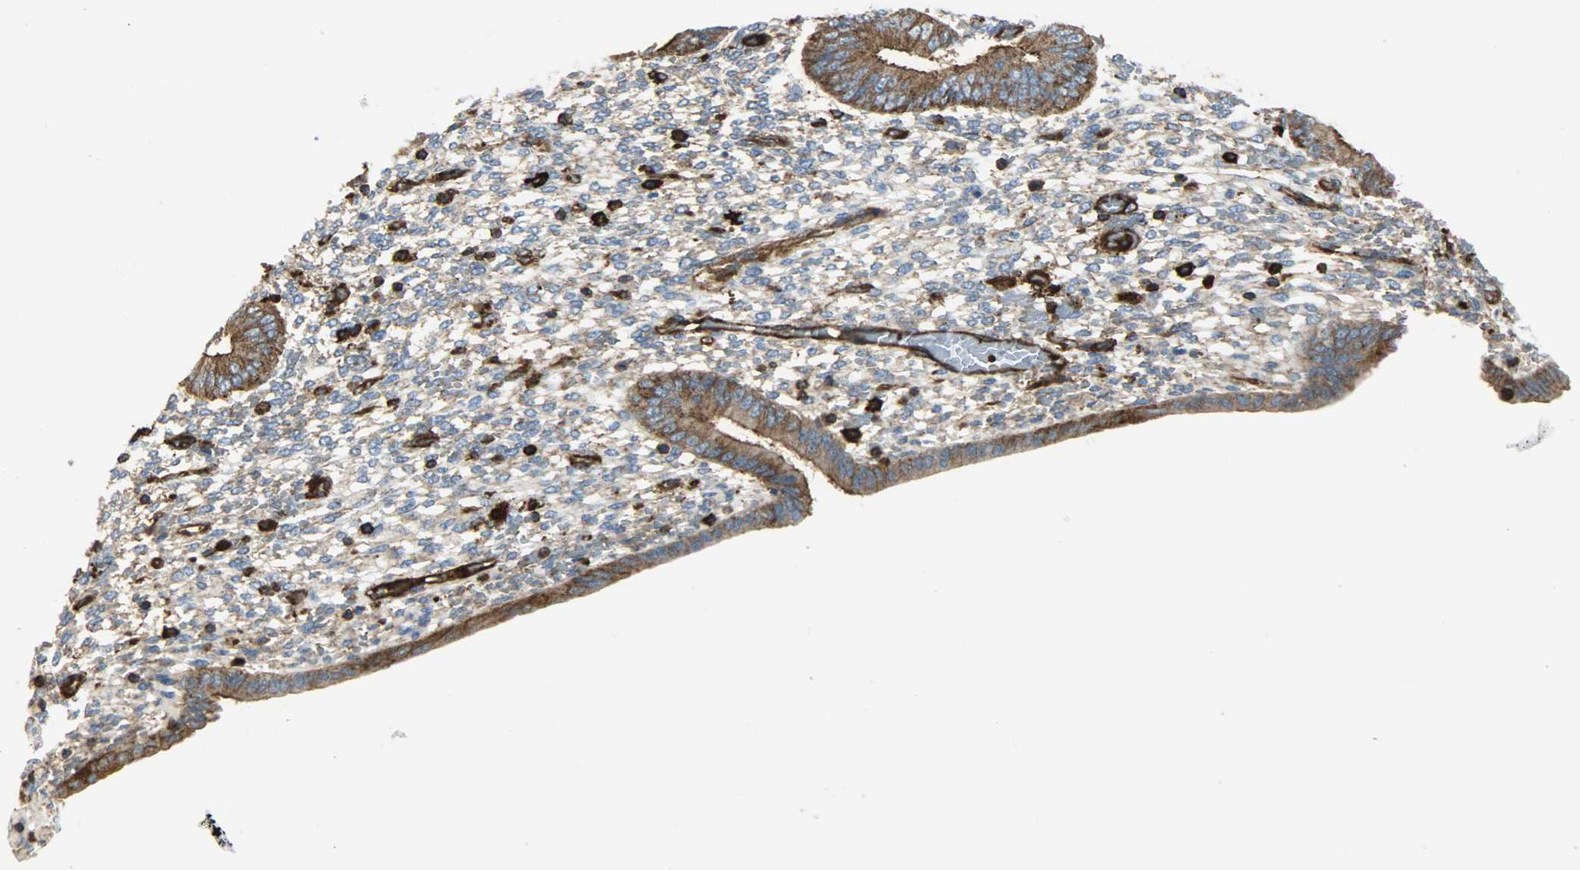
{"staining": {"intensity": "moderate", "quantity": ">75%", "location": "cytoplasmic/membranous"}, "tissue": "endometrium", "cell_type": "Cells in endometrial stroma", "image_type": "normal", "snomed": [{"axis": "morphology", "description": "Normal tissue, NOS"}, {"axis": "topography", "description": "Endometrium"}], "caption": "Immunohistochemical staining of unremarkable endometrium demonstrates moderate cytoplasmic/membranous protein positivity in about >75% of cells in endometrial stroma. Using DAB (brown) and hematoxylin (blue) stains, captured at high magnification using brightfield microscopy.", "gene": "VASP", "patient": {"sex": "female", "age": 42}}